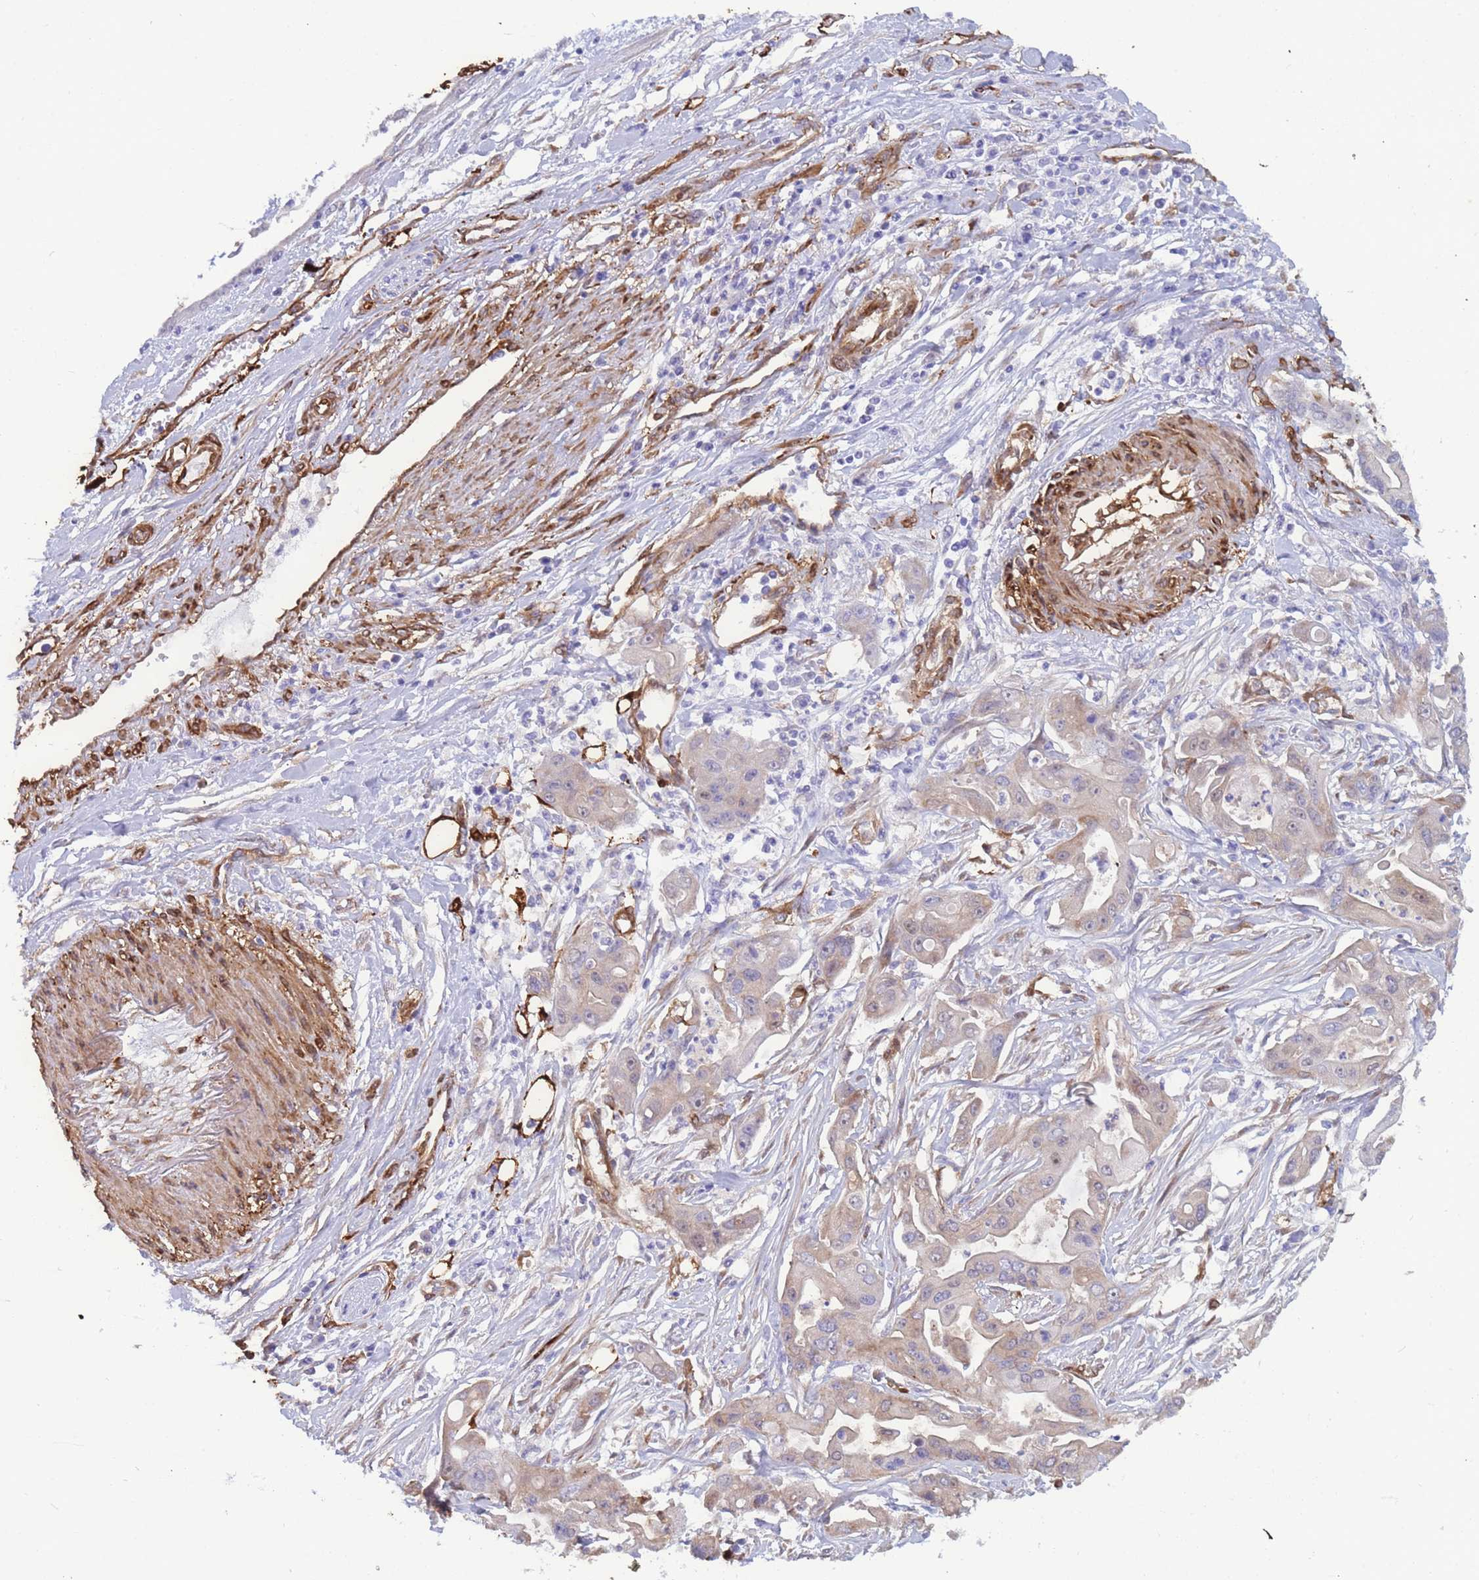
{"staining": {"intensity": "weak", "quantity": ">75%", "location": "cytoplasmic/membranous"}, "tissue": "ovarian cancer", "cell_type": "Tumor cells", "image_type": "cancer", "snomed": [{"axis": "morphology", "description": "Cystadenocarcinoma, mucinous, NOS"}, {"axis": "topography", "description": "Ovary"}], "caption": "Immunohistochemistry image of mucinous cystadenocarcinoma (ovarian) stained for a protein (brown), which shows low levels of weak cytoplasmic/membranous staining in approximately >75% of tumor cells.", "gene": "EHD2", "patient": {"sex": "female", "age": 70}}